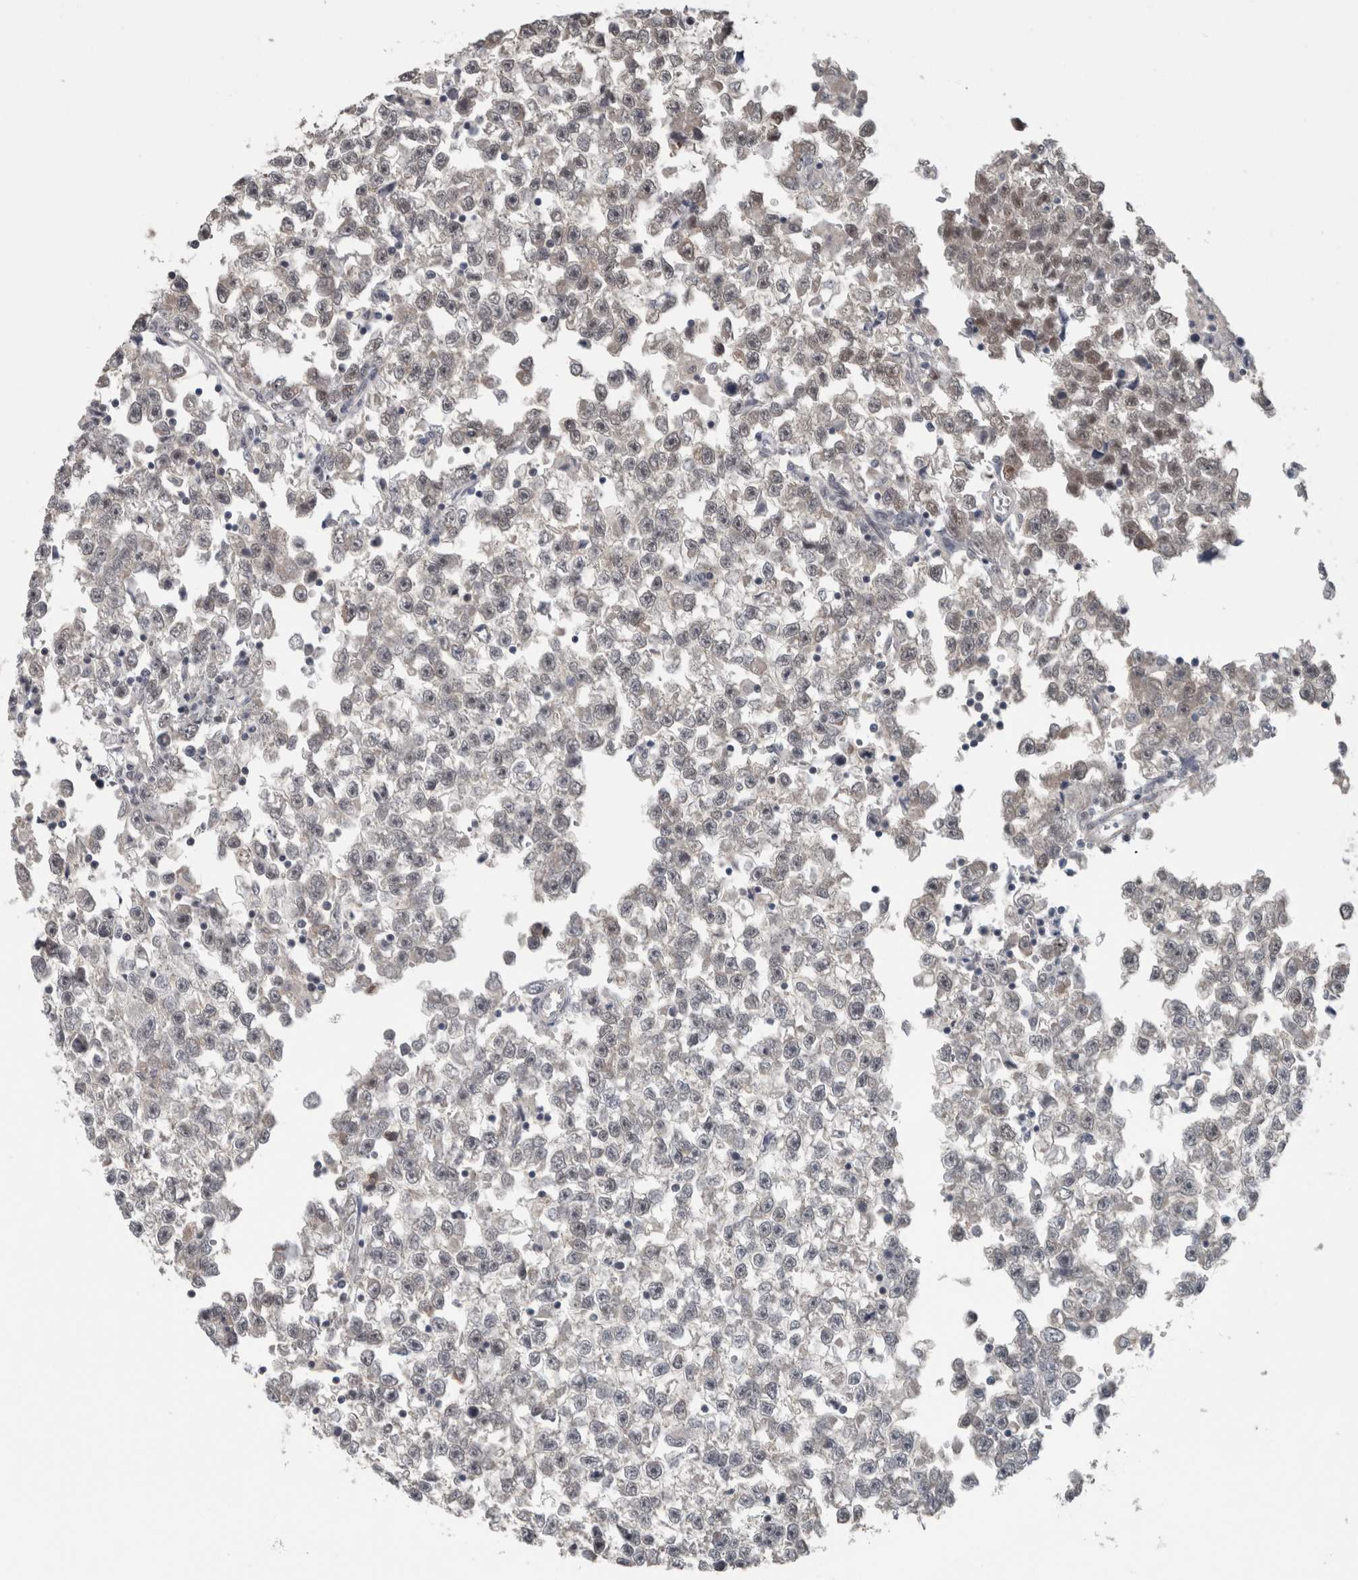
{"staining": {"intensity": "weak", "quantity": "<25%", "location": "nuclear"}, "tissue": "testis cancer", "cell_type": "Tumor cells", "image_type": "cancer", "snomed": [{"axis": "morphology", "description": "Seminoma, NOS"}, {"axis": "morphology", "description": "Carcinoma, Embryonal, NOS"}, {"axis": "topography", "description": "Testis"}], "caption": "IHC photomicrograph of testis embryonal carcinoma stained for a protein (brown), which shows no staining in tumor cells. Nuclei are stained in blue.", "gene": "ZBTB21", "patient": {"sex": "male", "age": 51}}